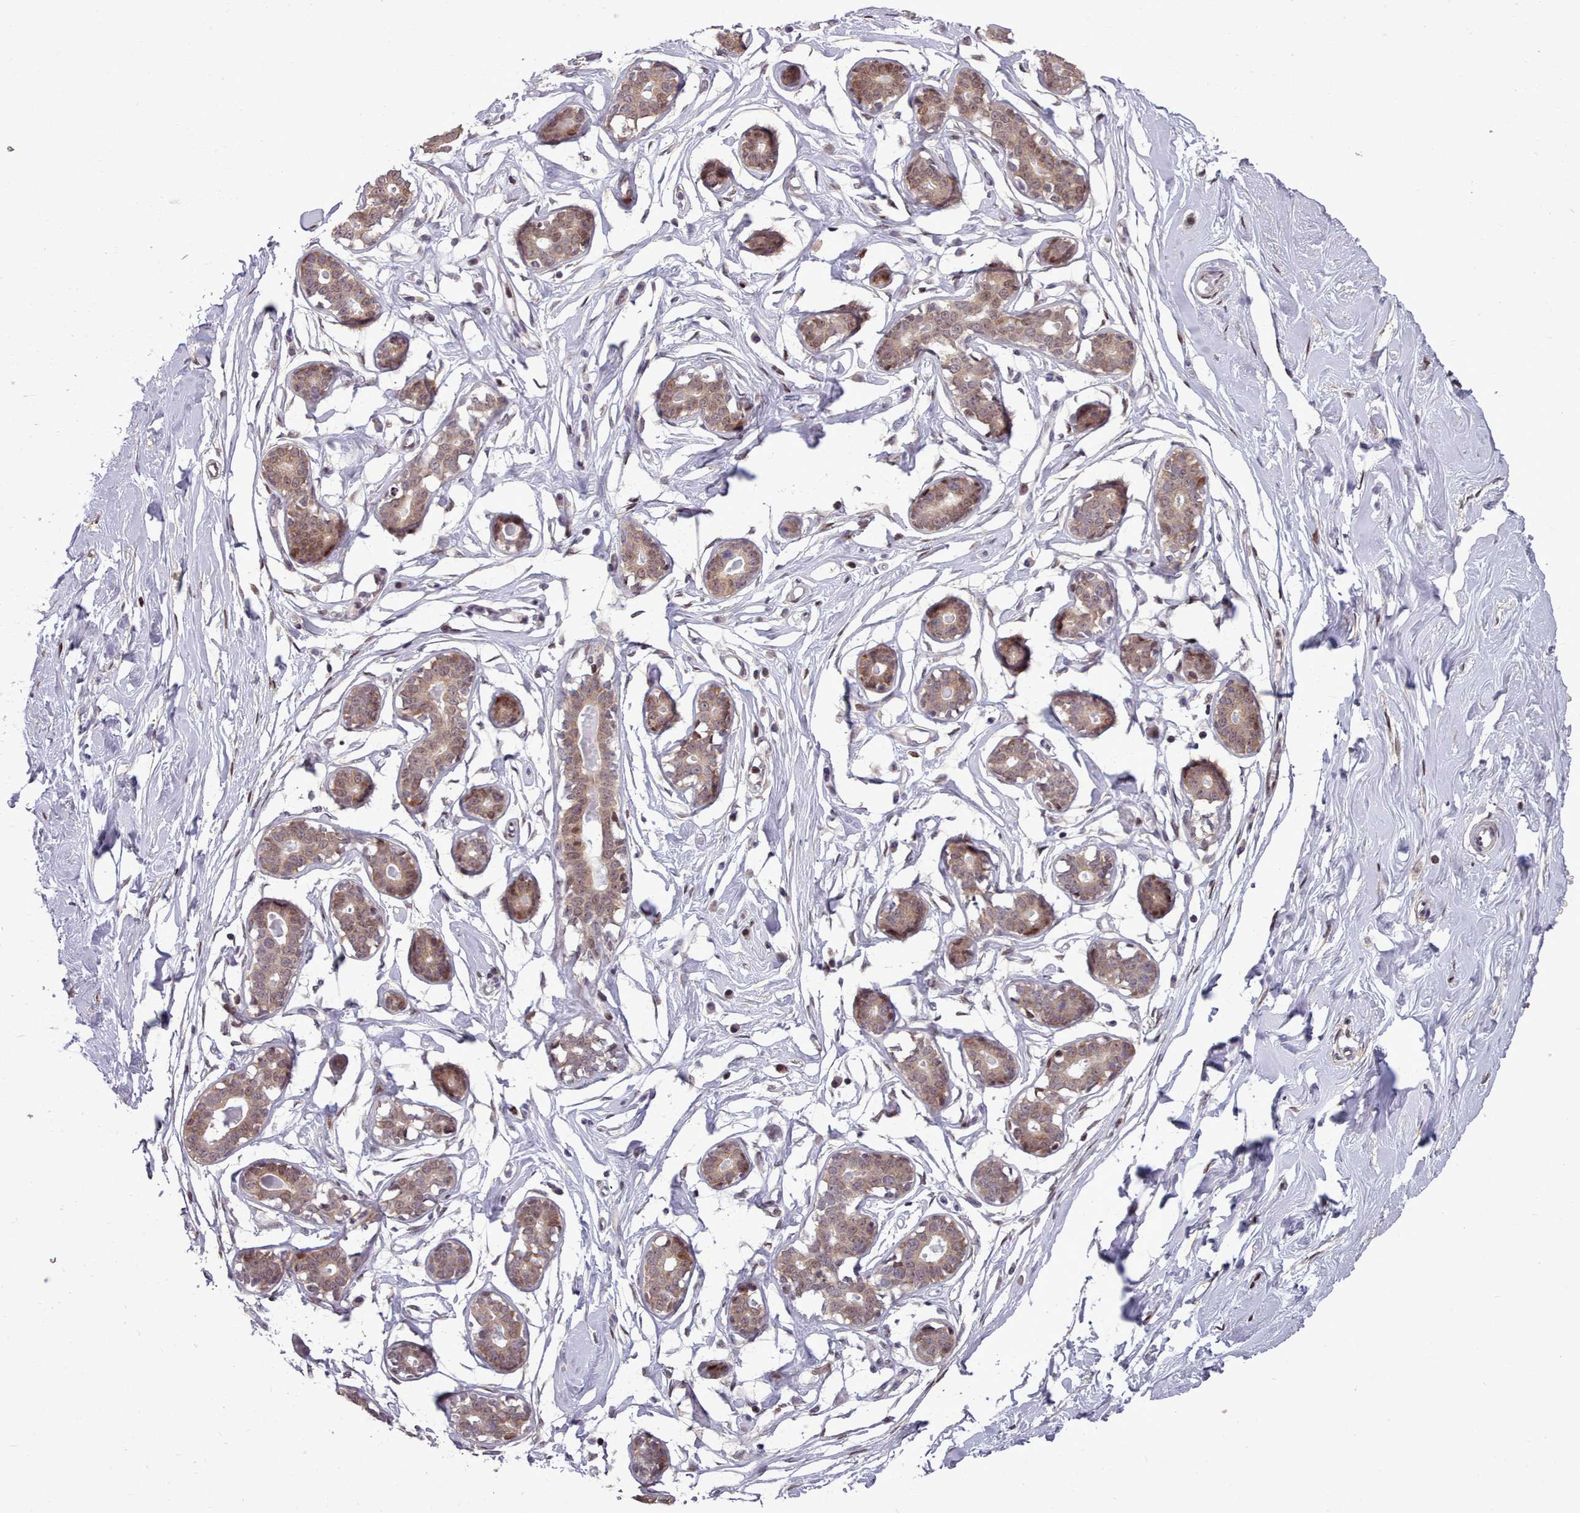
{"staining": {"intensity": "negative", "quantity": "none", "location": "none"}, "tissue": "breast", "cell_type": "Adipocytes", "image_type": "normal", "snomed": [{"axis": "morphology", "description": "Normal tissue, NOS"}, {"axis": "morphology", "description": "Adenoma, NOS"}, {"axis": "topography", "description": "Breast"}], "caption": "Human breast stained for a protein using immunohistochemistry (IHC) shows no positivity in adipocytes.", "gene": "ENSA", "patient": {"sex": "female", "age": 23}}